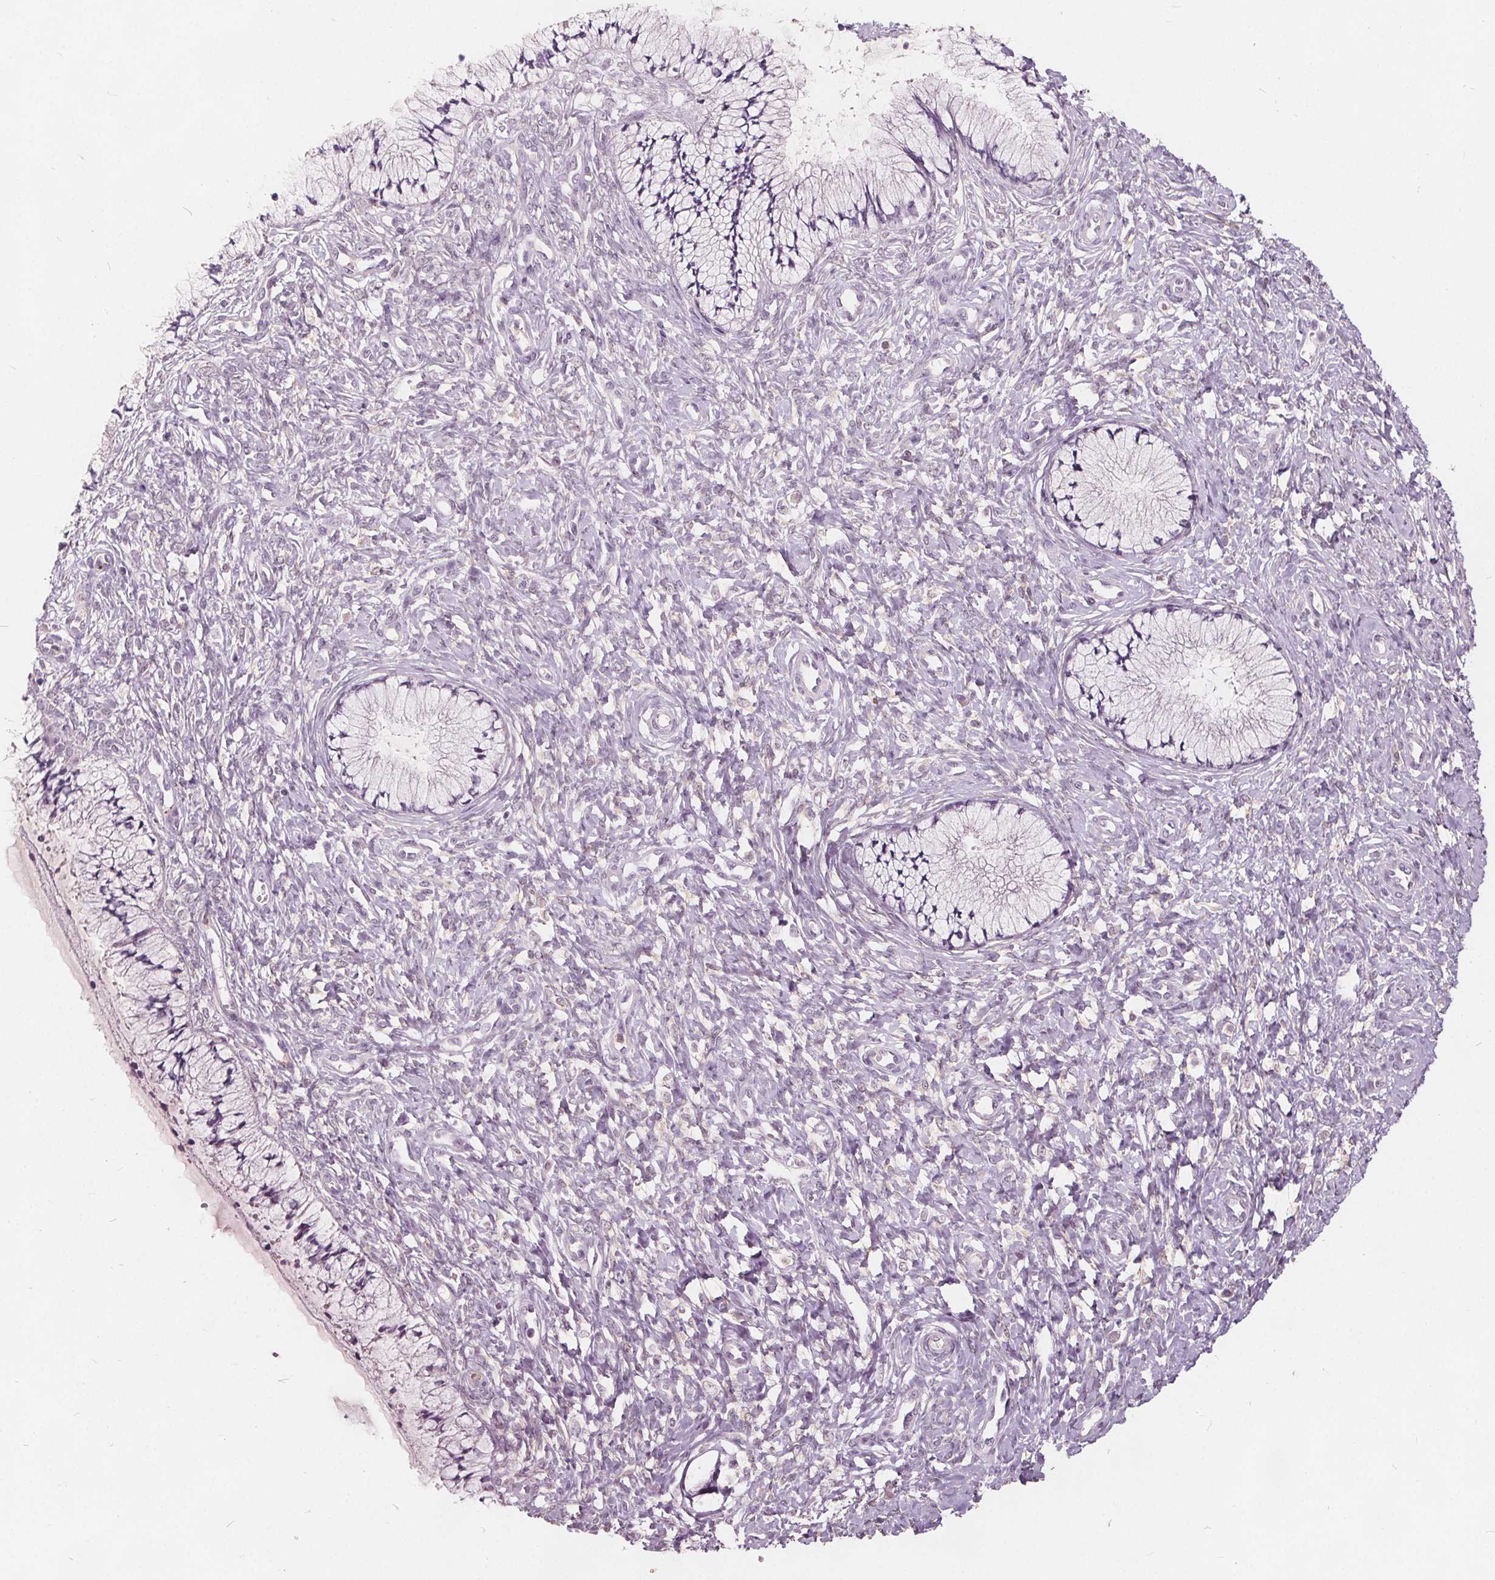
{"staining": {"intensity": "negative", "quantity": "none", "location": "none"}, "tissue": "cervix", "cell_type": "Glandular cells", "image_type": "normal", "snomed": [{"axis": "morphology", "description": "Normal tissue, NOS"}, {"axis": "topography", "description": "Cervix"}], "caption": "This is a image of immunohistochemistry (IHC) staining of benign cervix, which shows no expression in glandular cells.", "gene": "HAAO", "patient": {"sex": "female", "age": 37}}